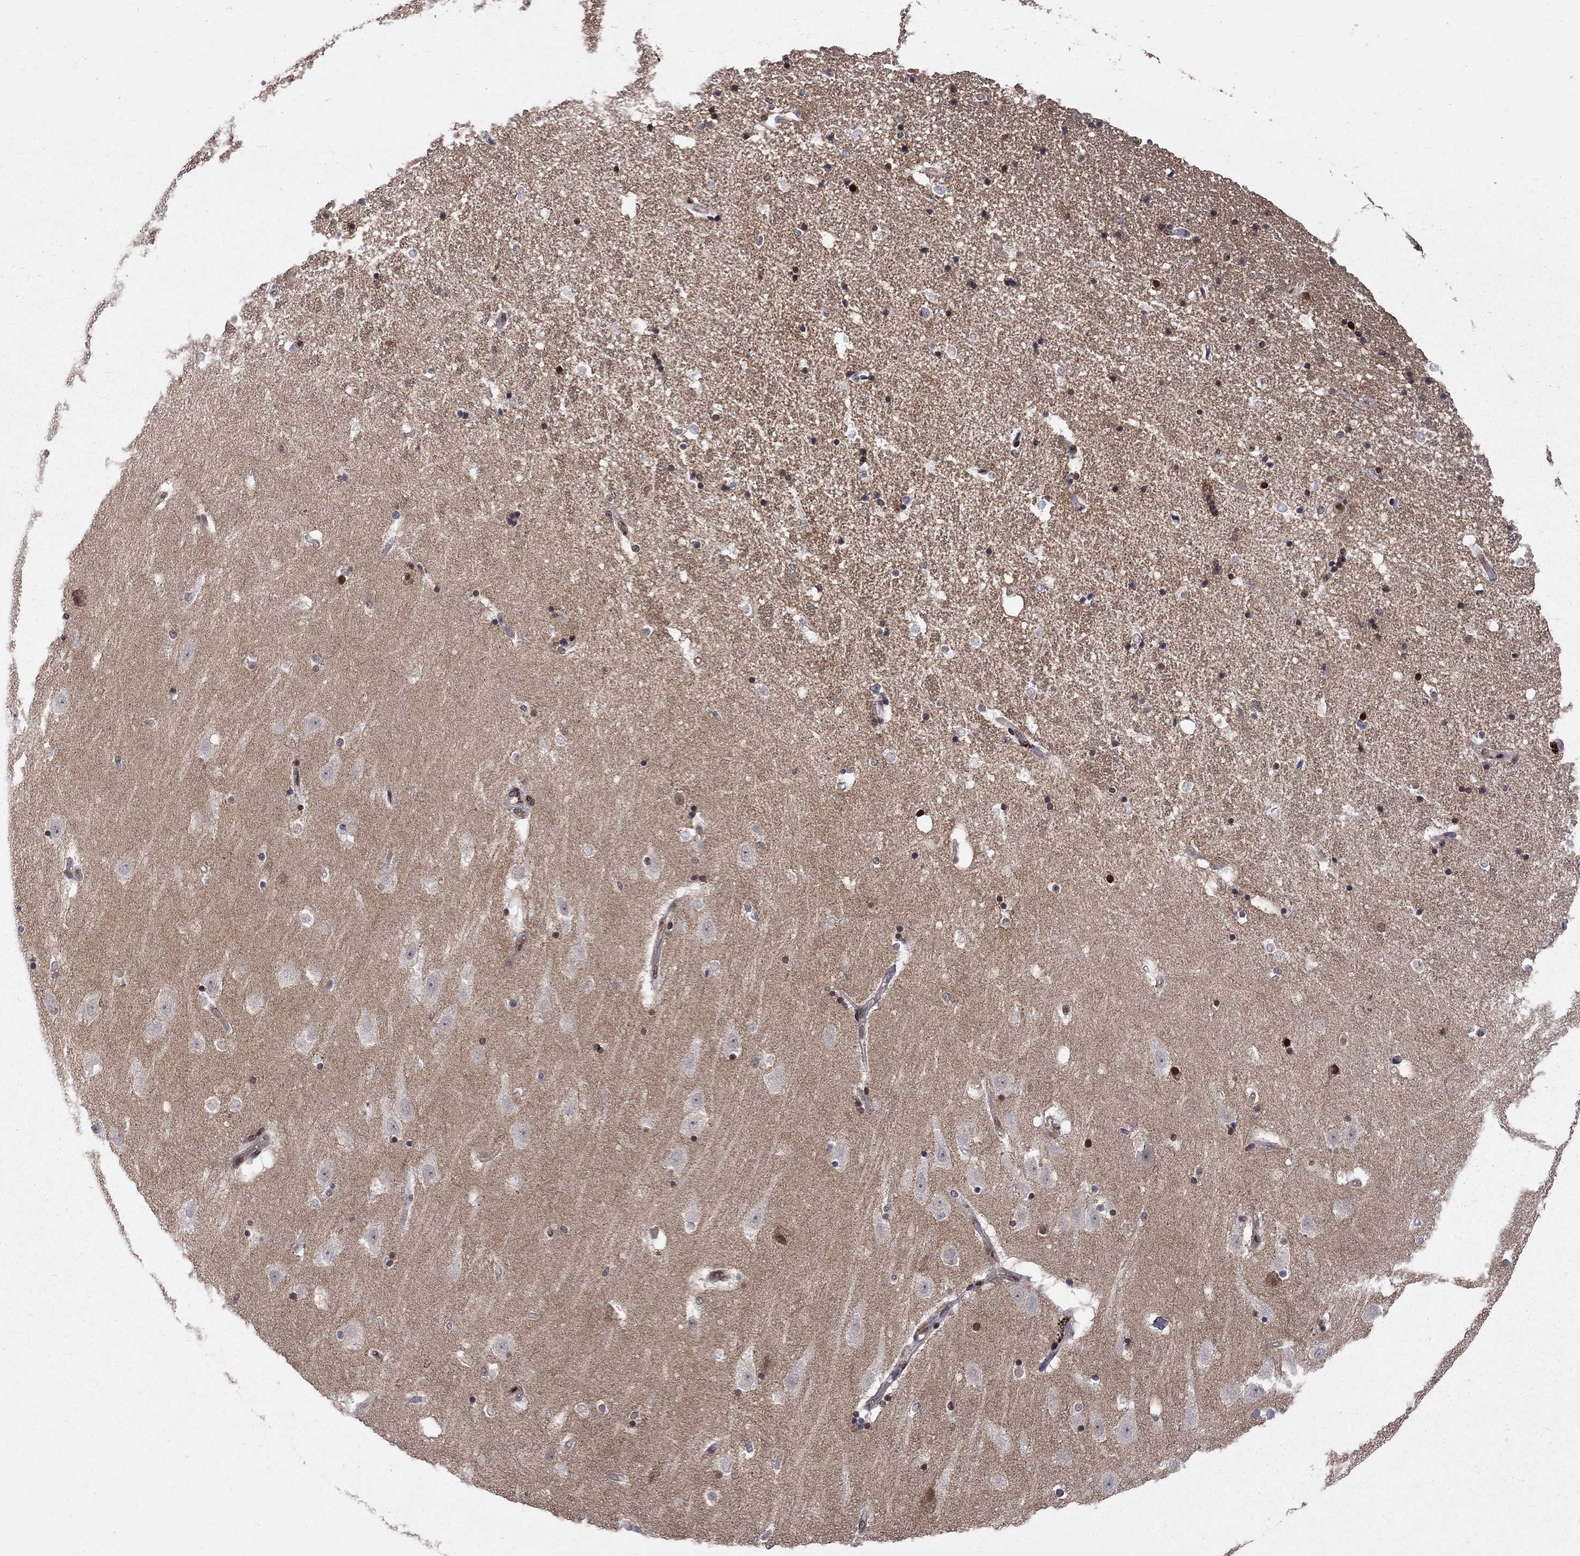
{"staining": {"intensity": "strong", "quantity": "25%-75%", "location": "nuclear"}, "tissue": "hippocampus", "cell_type": "Glial cells", "image_type": "normal", "snomed": [{"axis": "morphology", "description": "Normal tissue, NOS"}, {"axis": "topography", "description": "Hippocampus"}], "caption": "Human hippocampus stained with a brown dye demonstrates strong nuclear positive staining in approximately 25%-75% of glial cells.", "gene": "SAP30L", "patient": {"sex": "male", "age": 49}}